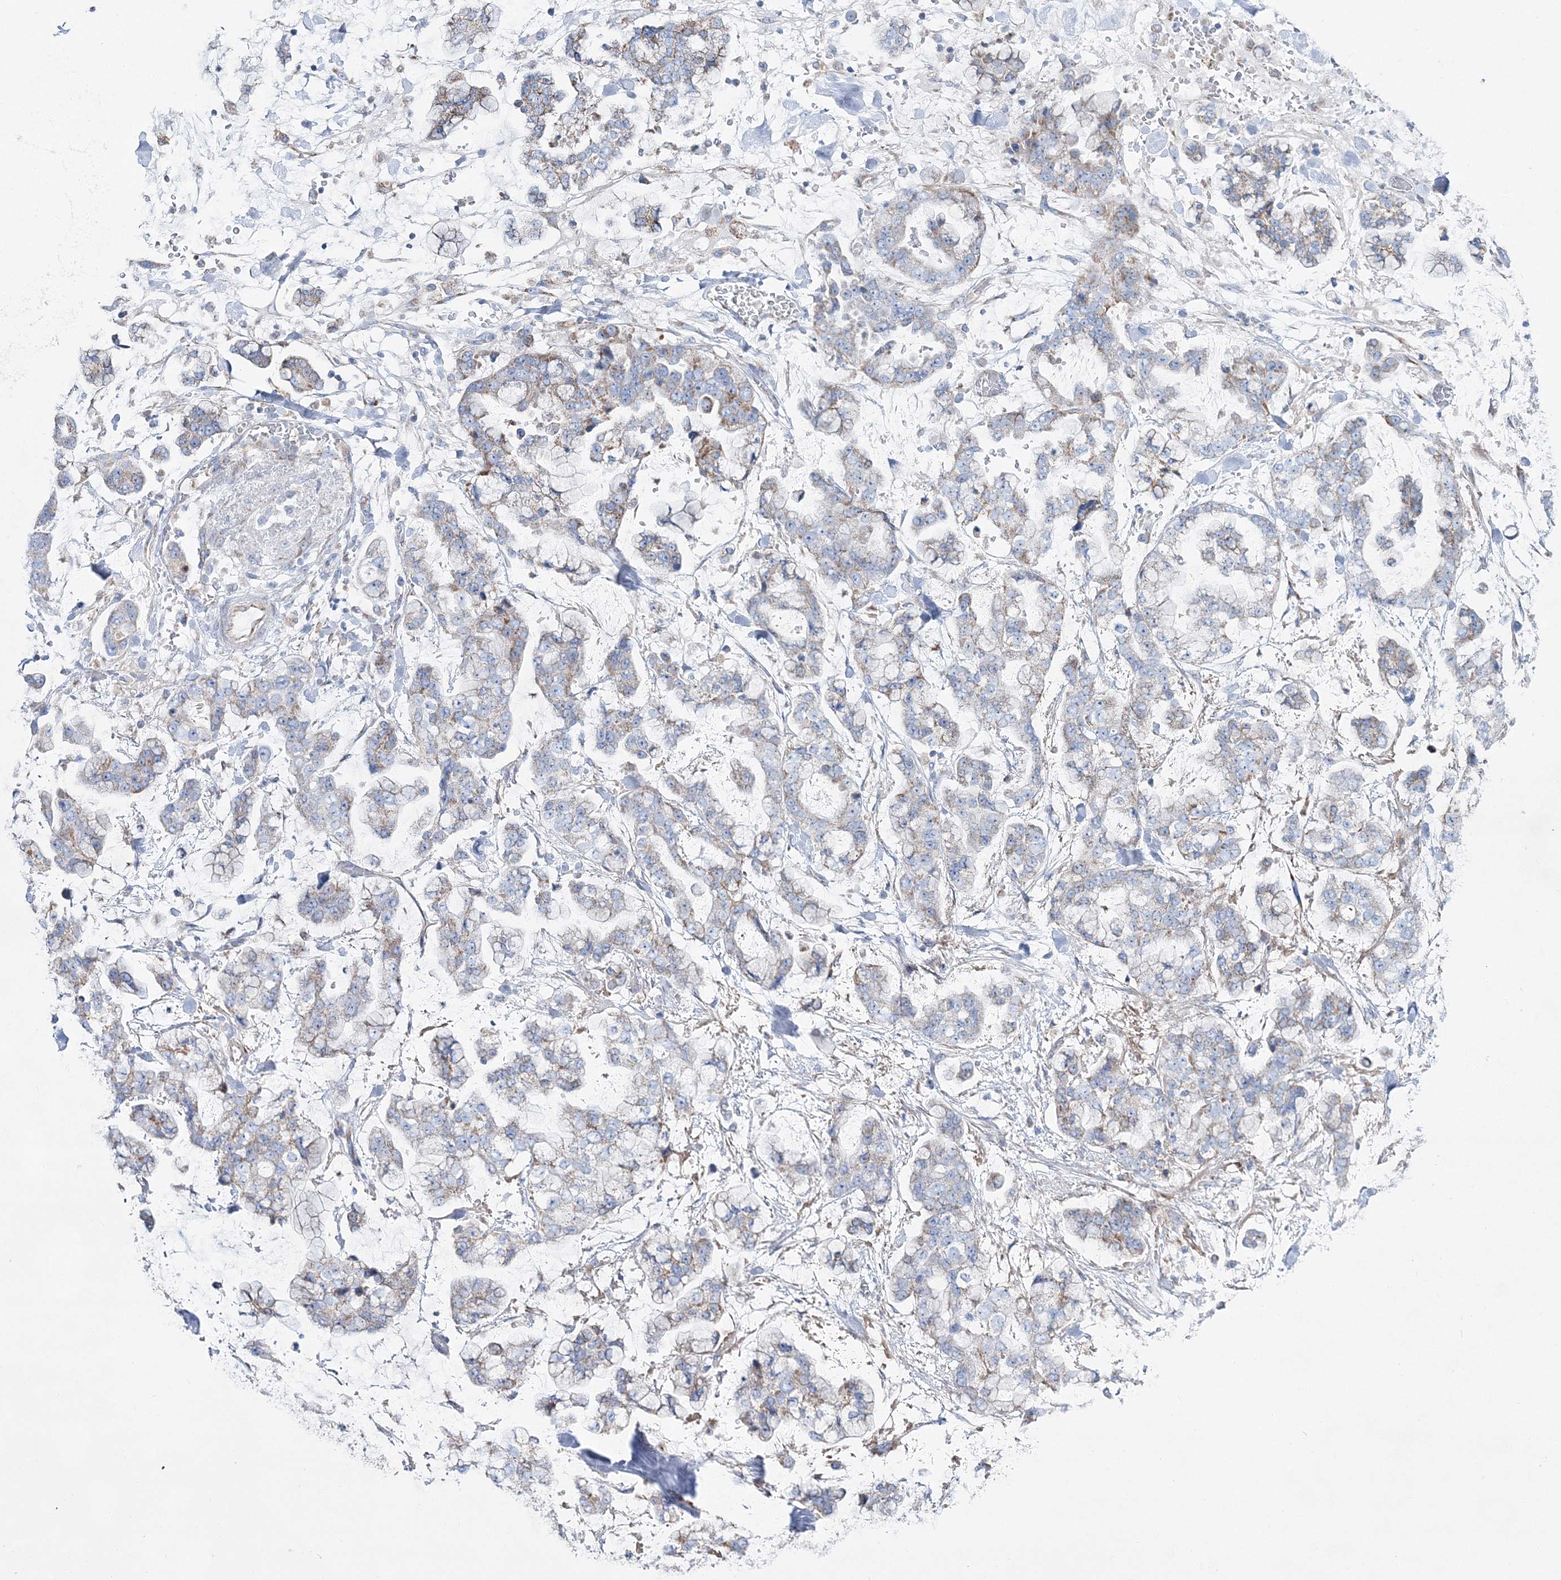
{"staining": {"intensity": "weak", "quantity": "<25%", "location": "cytoplasmic/membranous"}, "tissue": "stomach cancer", "cell_type": "Tumor cells", "image_type": "cancer", "snomed": [{"axis": "morphology", "description": "Normal tissue, NOS"}, {"axis": "morphology", "description": "Adenocarcinoma, NOS"}, {"axis": "topography", "description": "Stomach, upper"}, {"axis": "topography", "description": "Stomach"}], "caption": "Tumor cells are negative for brown protein staining in stomach cancer.", "gene": "HIBCH", "patient": {"sex": "male", "age": 76}}